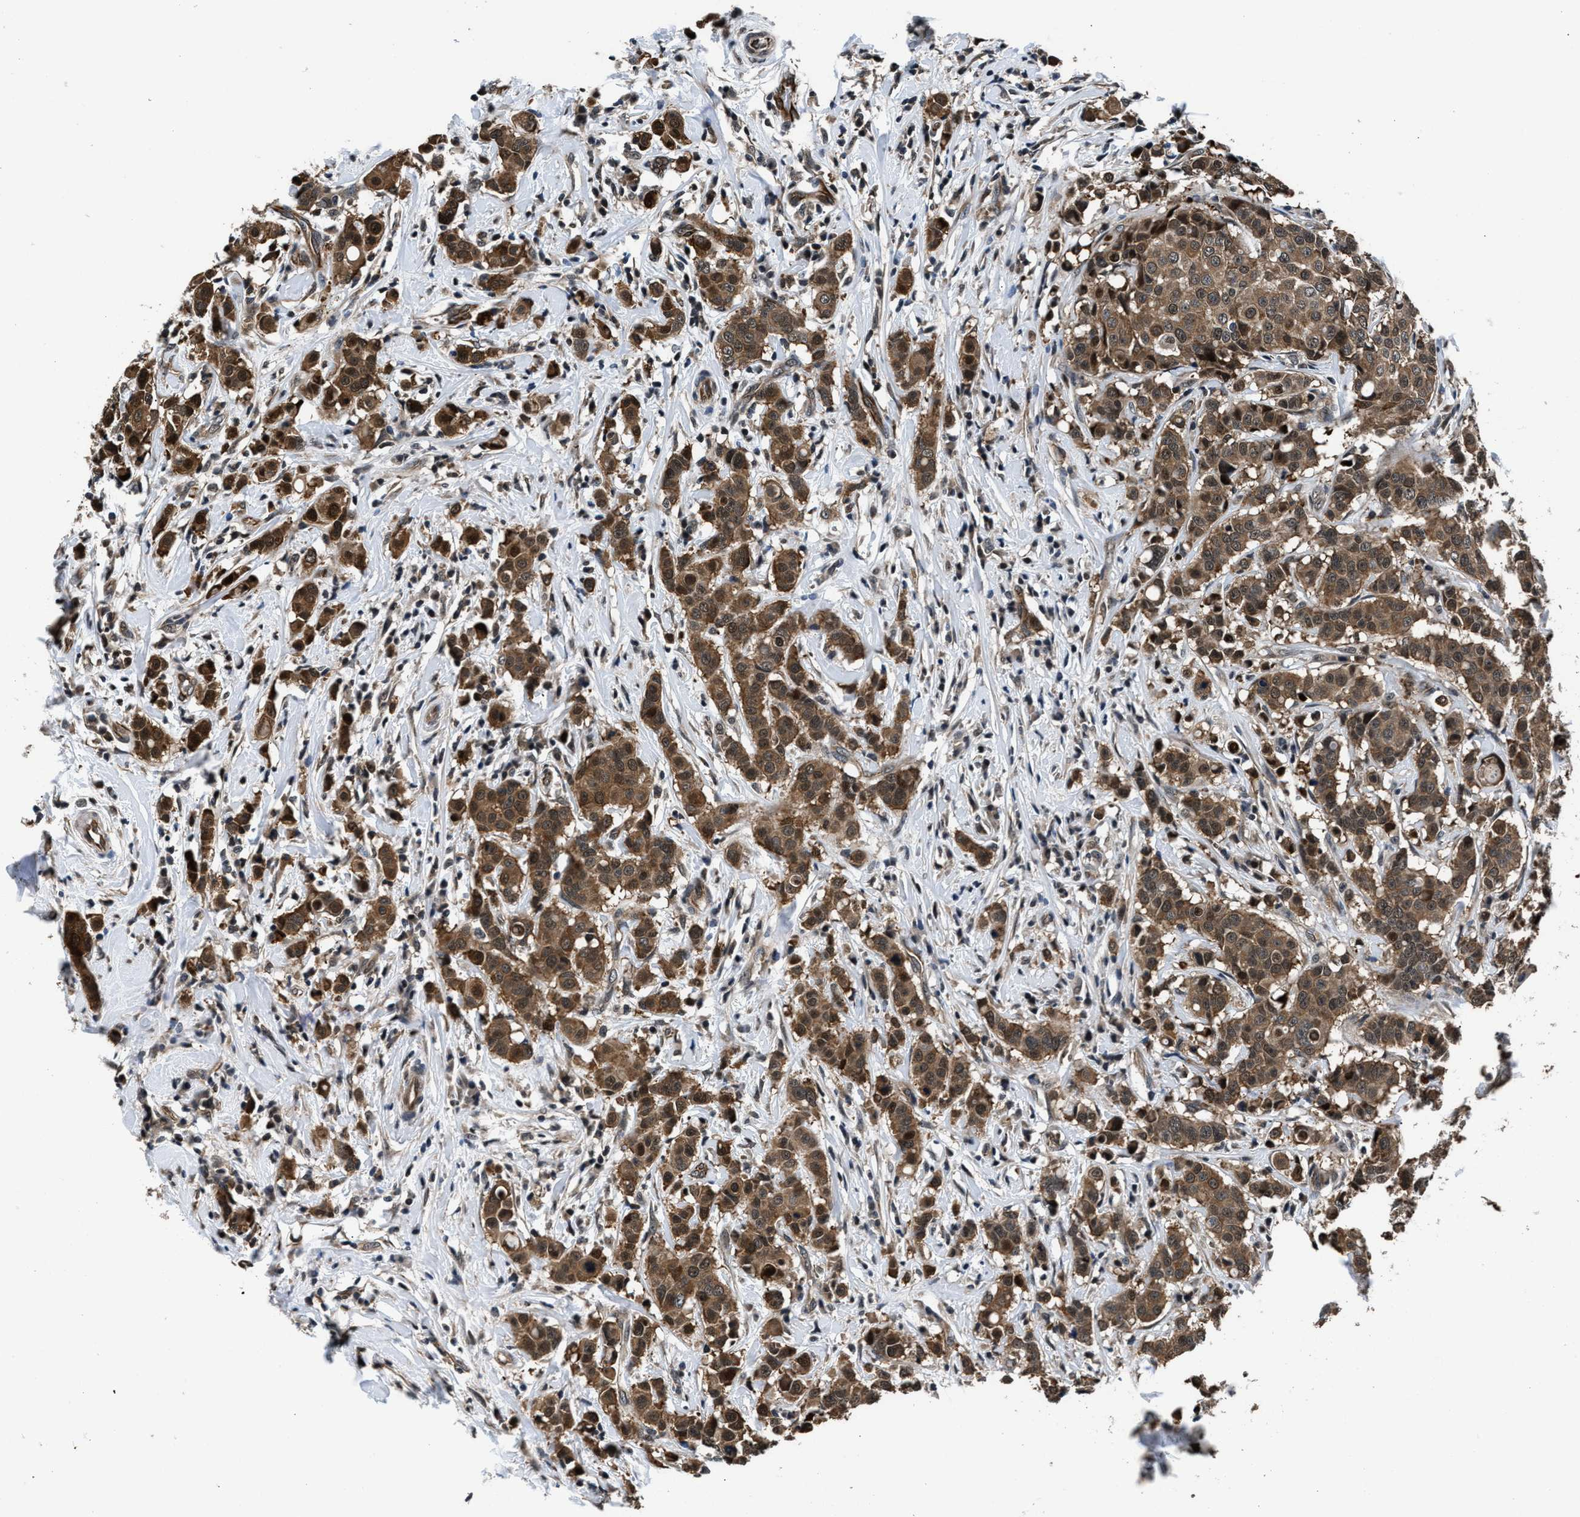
{"staining": {"intensity": "moderate", "quantity": ">75%", "location": "cytoplasmic/membranous"}, "tissue": "breast cancer", "cell_type": "Tumor cells", "image_type": "cancer", "snomed": [{"axis": "morphology", "description": "Duct carcinoma"}, {"axis": "topography", "description": "Breast"}], "caption": "Breast cancer (invasive ductal carcinoma) was stained to show a protein in brown. There is medium levels of moderate cytoplasmic/membranous staining in about >75% of tumor cells.", "gene": "RBM33", "patient": {"sex": "female", "age": 27}}